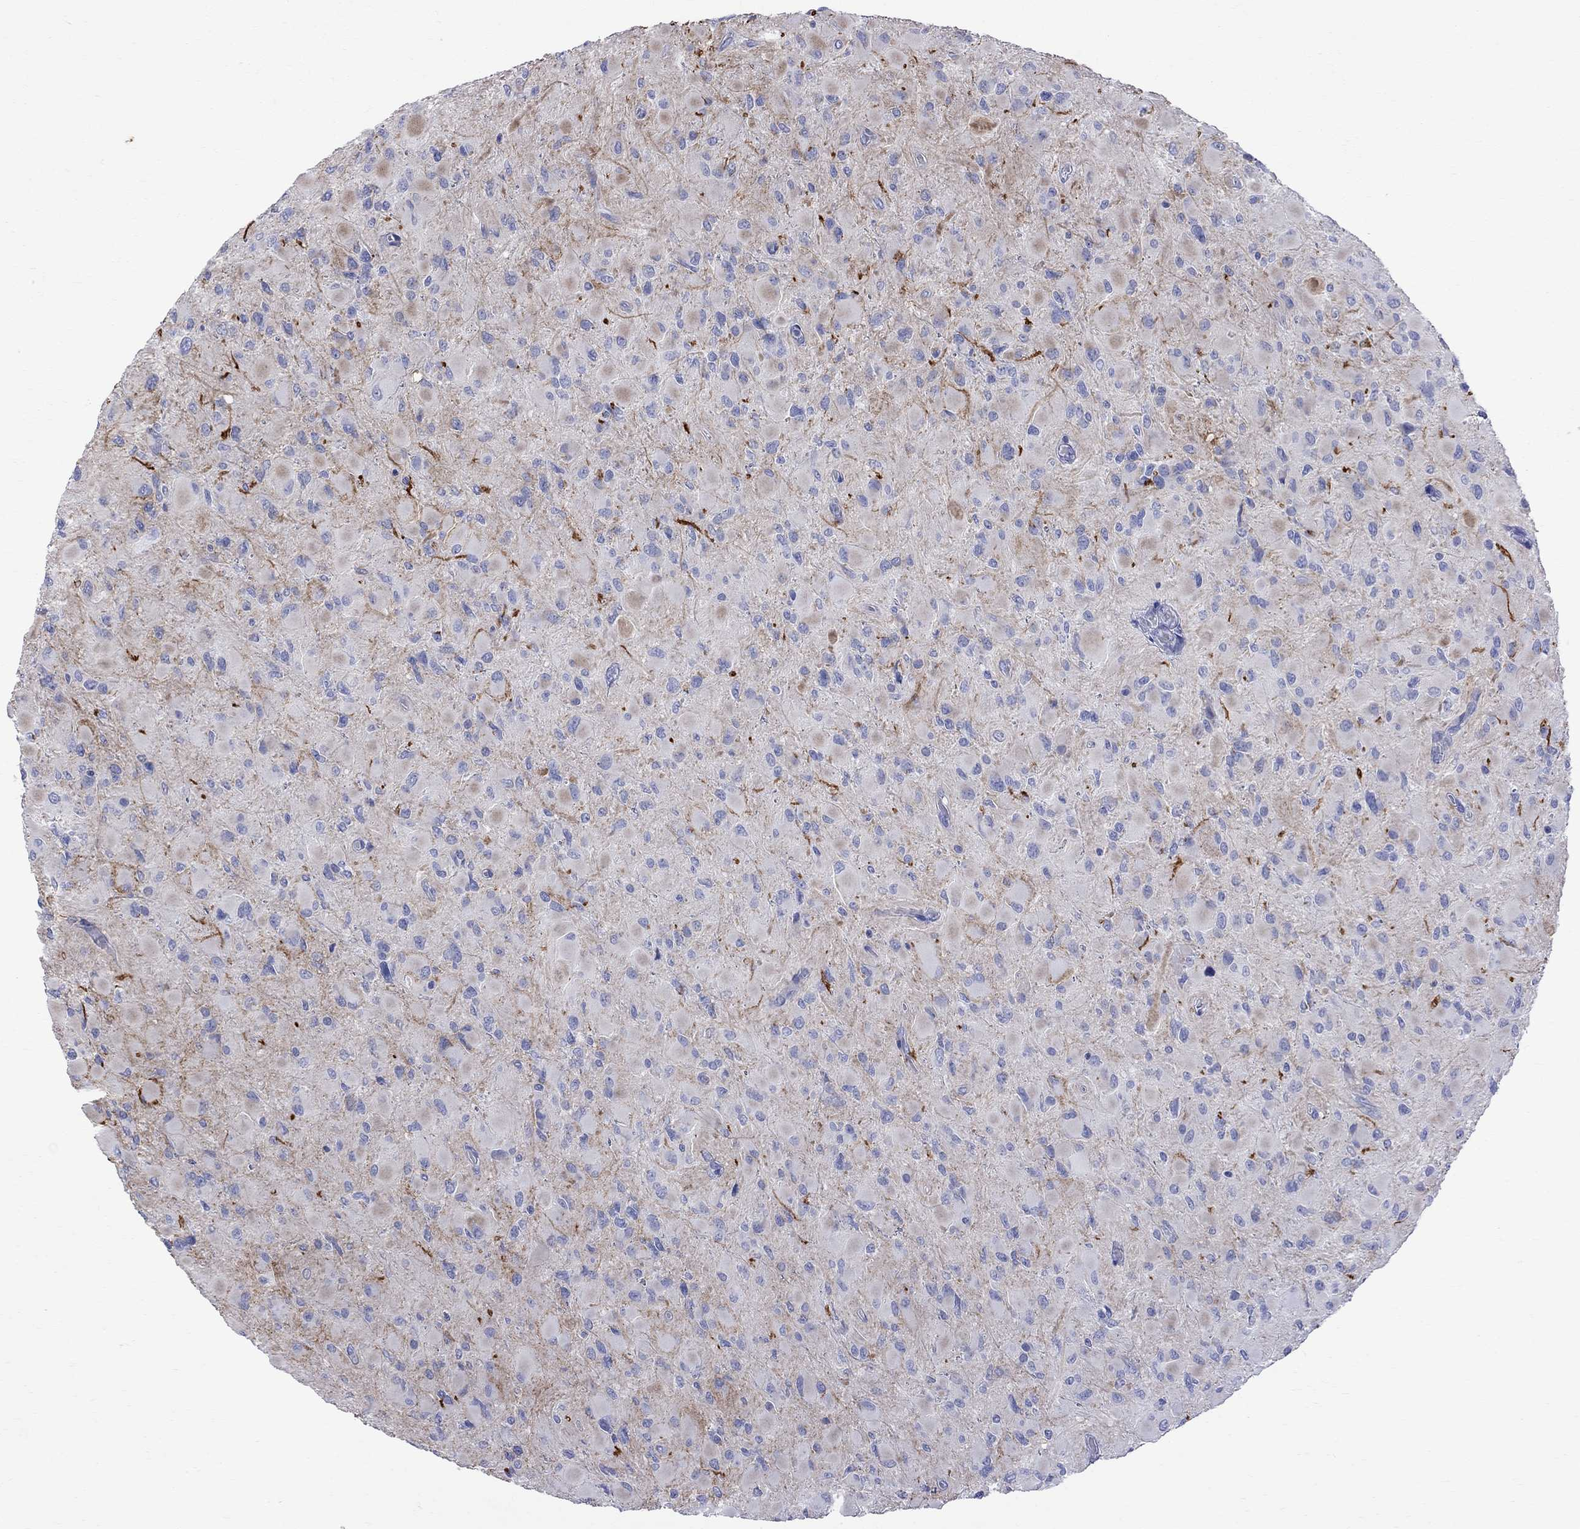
{"staining": {"intensity": "negative", "quantity": "none", "location": "none"}, "tissue": "glioma", "cell_type": "Tumor cells", "image_type": "cancer", "snomed": [{"axis": "morphology", "description": "Glioma, malignant, High grade"}, {"axis": "topography", "description": "Cerebral cortex"}], "caption": "This is a photomicrograph of immunohistochemistry (IHC) staining of glioma, which shows no expression in tumor cells.", "gene": "S100A3", "patient": {"sex": "female", "age": 36}}